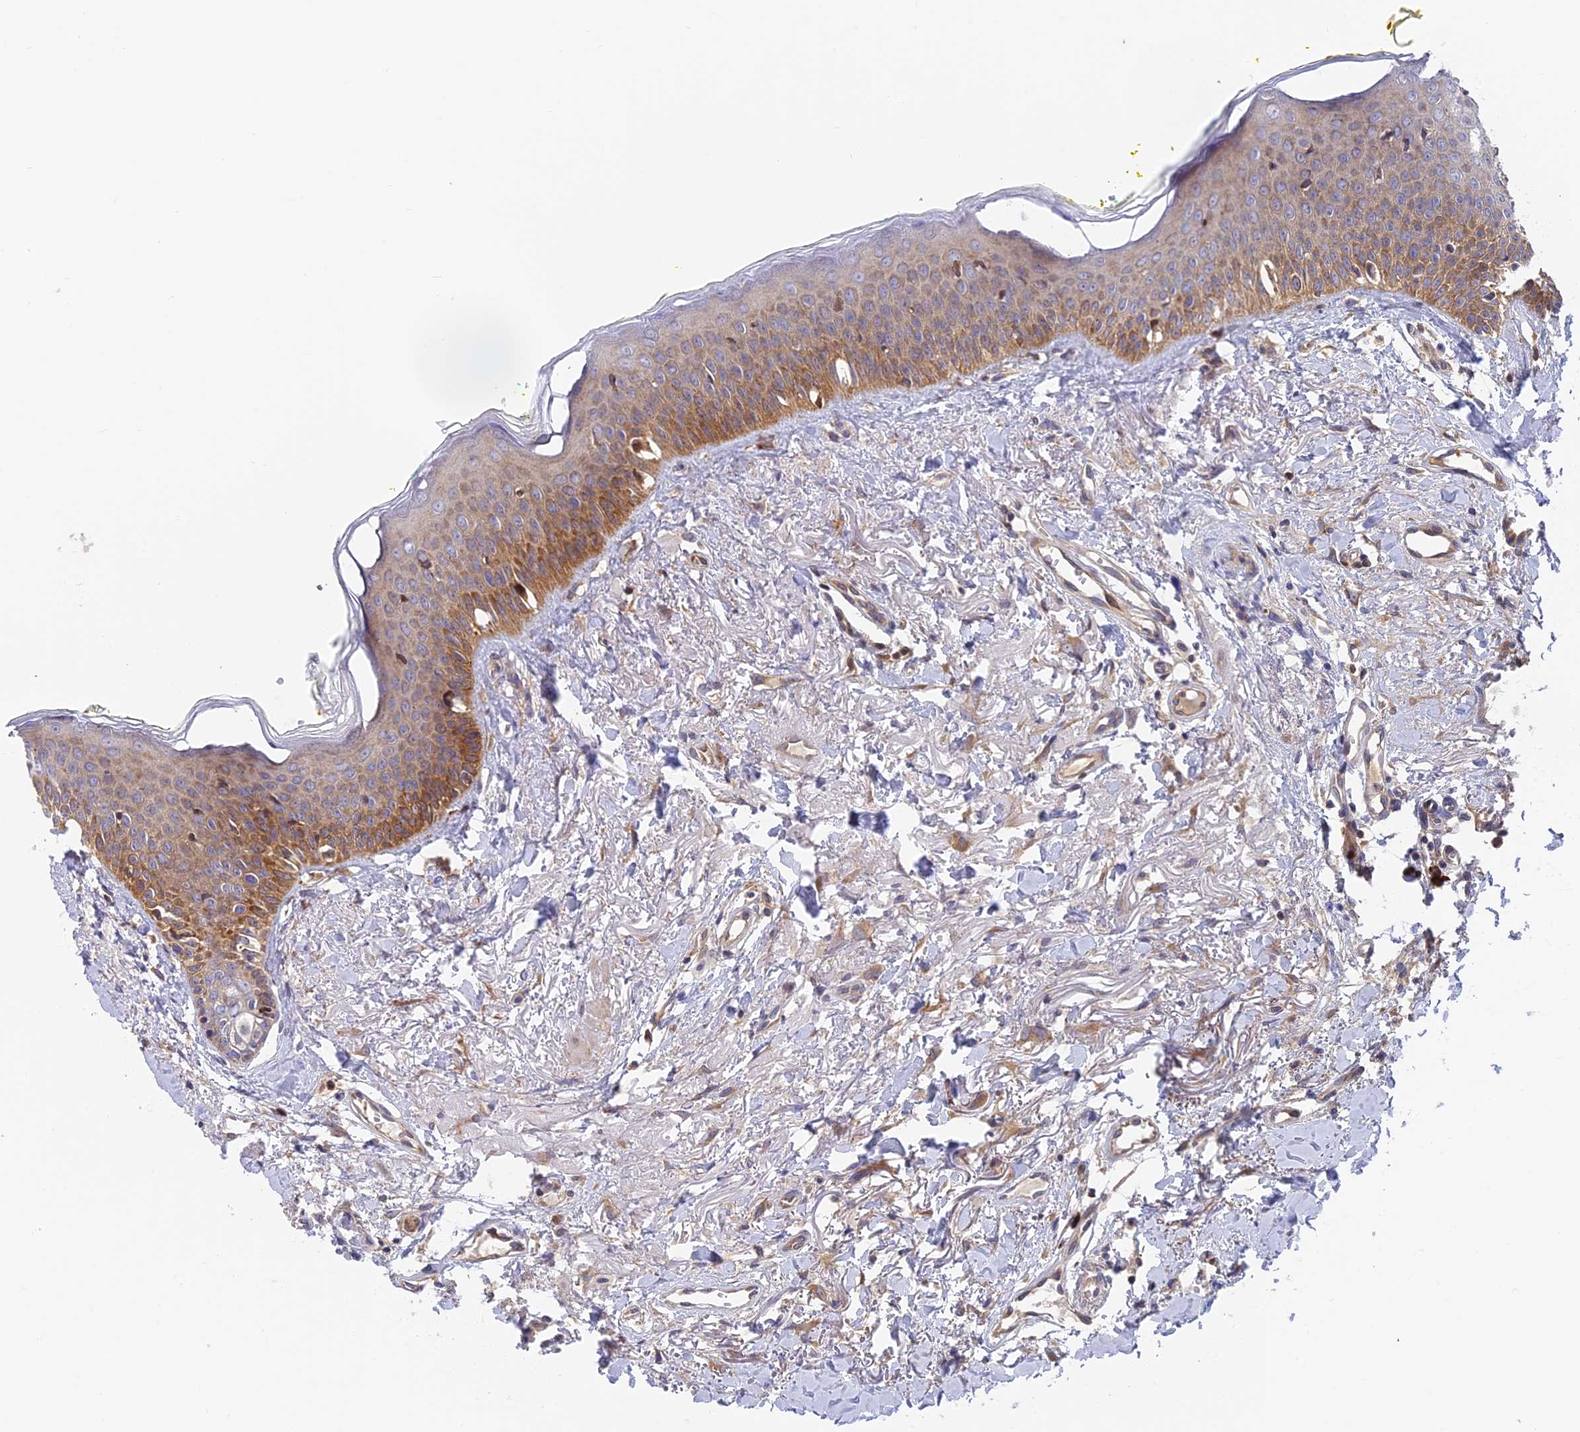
{"staining": {"intensity": "moderate", "quantity": ">75%", "location": "cytoplasmic/membranous"}, "tissue": "oral mucosa", "cell_type": "Squamous epithelial cells", "image_type": "normal", "snomed": [{"axis": "morphology", "description": "Normal tissue, NOS"}, {"axis": "topography", "description": "Oral tissue"}], "caption": "Squamous epithelial cells reveal moderate cytoplasmic/membranous positivity in about >75% of cells in benign oral mucosa.", "gene": "IPO5", "patient": {"sex": "female", "age": 70}}